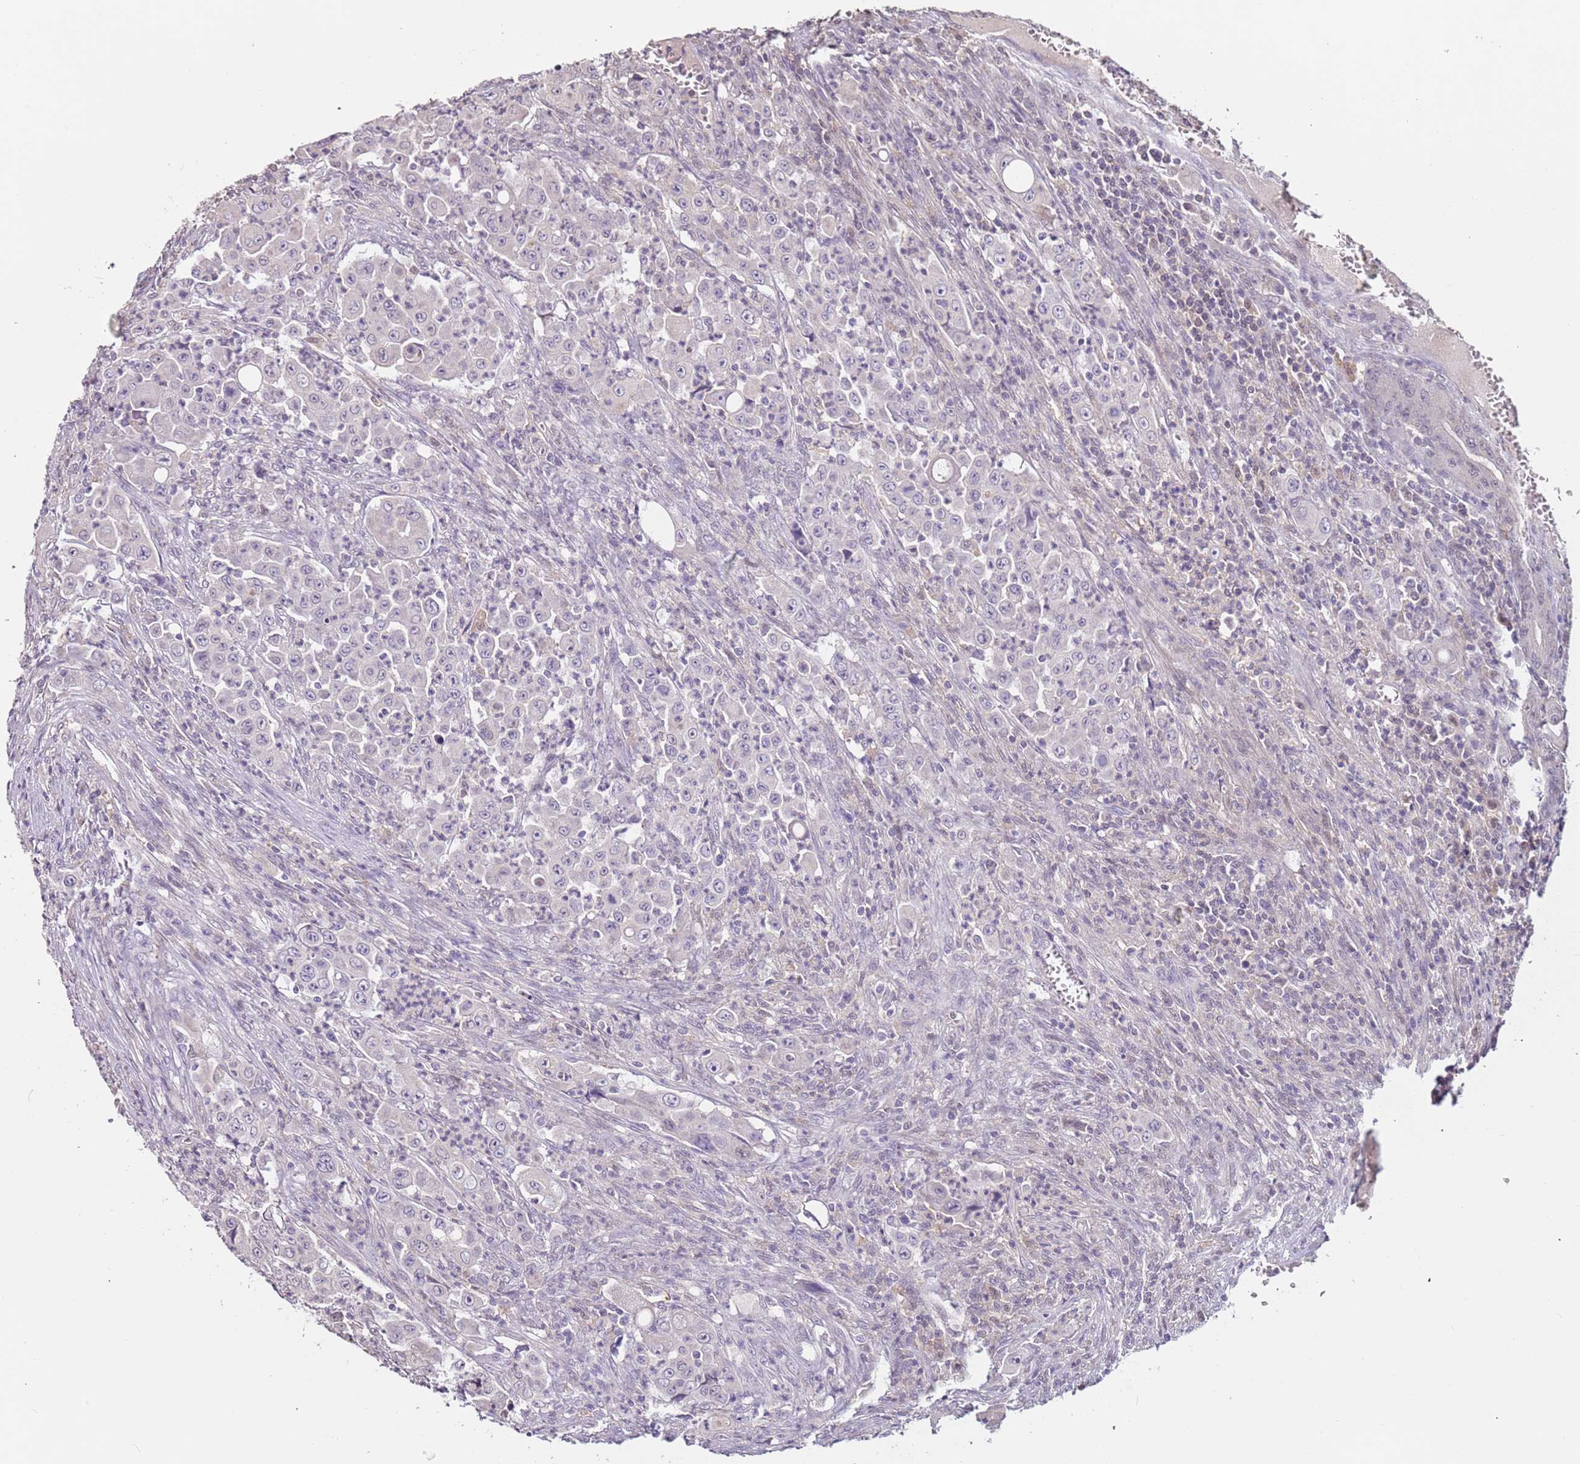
{"staining": {"intensity": "negative", "quantity": "none", "location": "none"}, "tissue": "colorectal cancer", "cell_type": "Tumor cells", "image_type": "cancer", "snomed": [{"axis": "morphology", "description": "Adenocarcinoma, NOS"}, {"axis": "topography", "description": "Colon"}], "caption": "This is an immunohistochemistry histopathology image of human colorectal cancer. There is no staining in tumor cells.", "gene": "MDH1", "patient": {"sex": "male", "age": 51}}